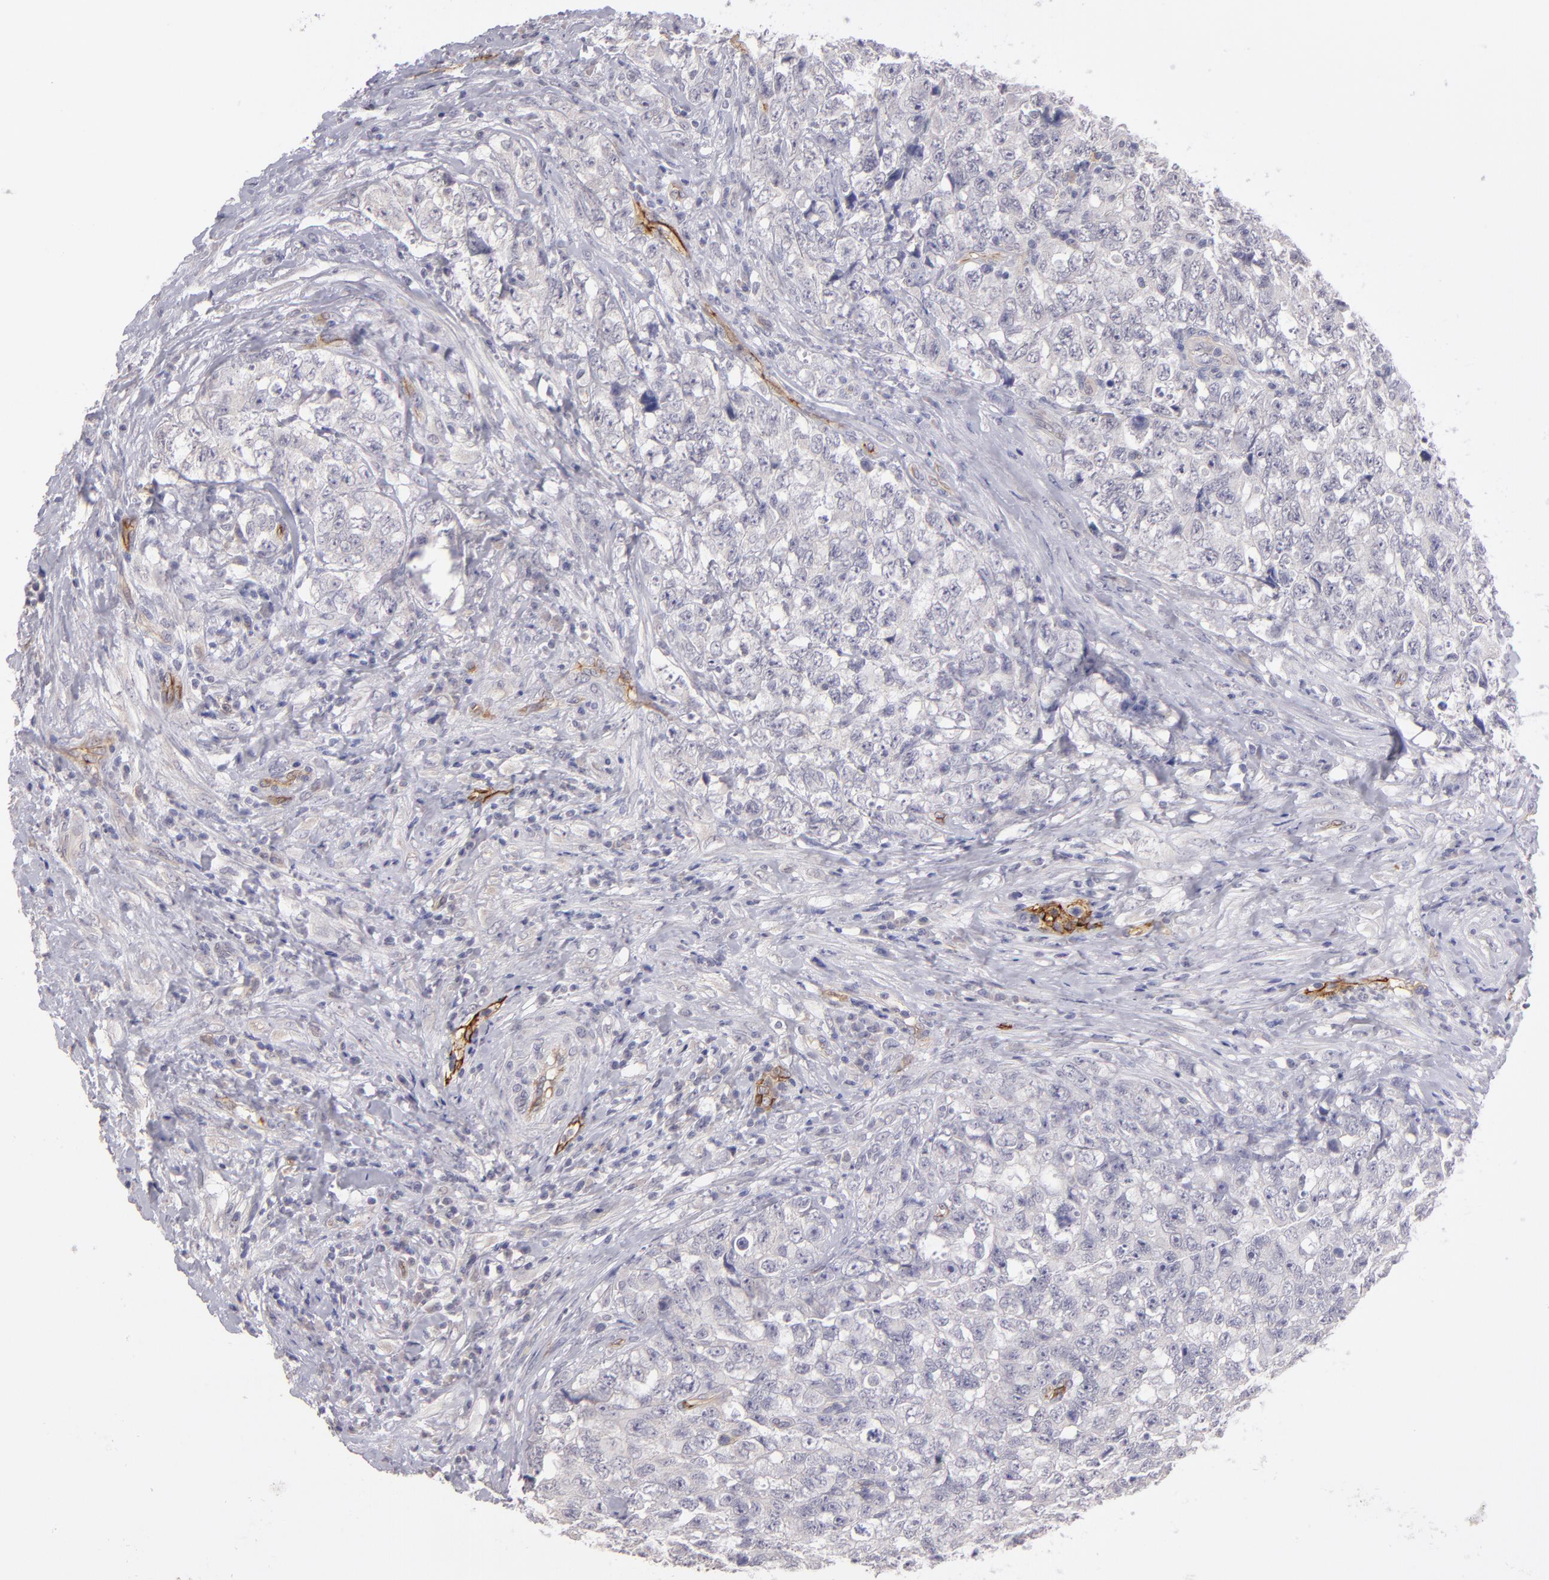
{"staining": {"intensity": "negative", "quantity": "none", "location": "none"}, "tissue": "testis cancer", "cell_type": "Tumor cells", "image_type": "cancer", "snomed": [{"axis": "morphology", "description": "Carcinoma, Embryonal, NOS"}, {"axis": "topography", "description": "Testis"}], "caption": "Immunohistochemistry of human embryonal carcinoma (testis) reveals no expression in tumor cells.", "gene": "THBD", "patient": {"sex": "male", "age": 31}}